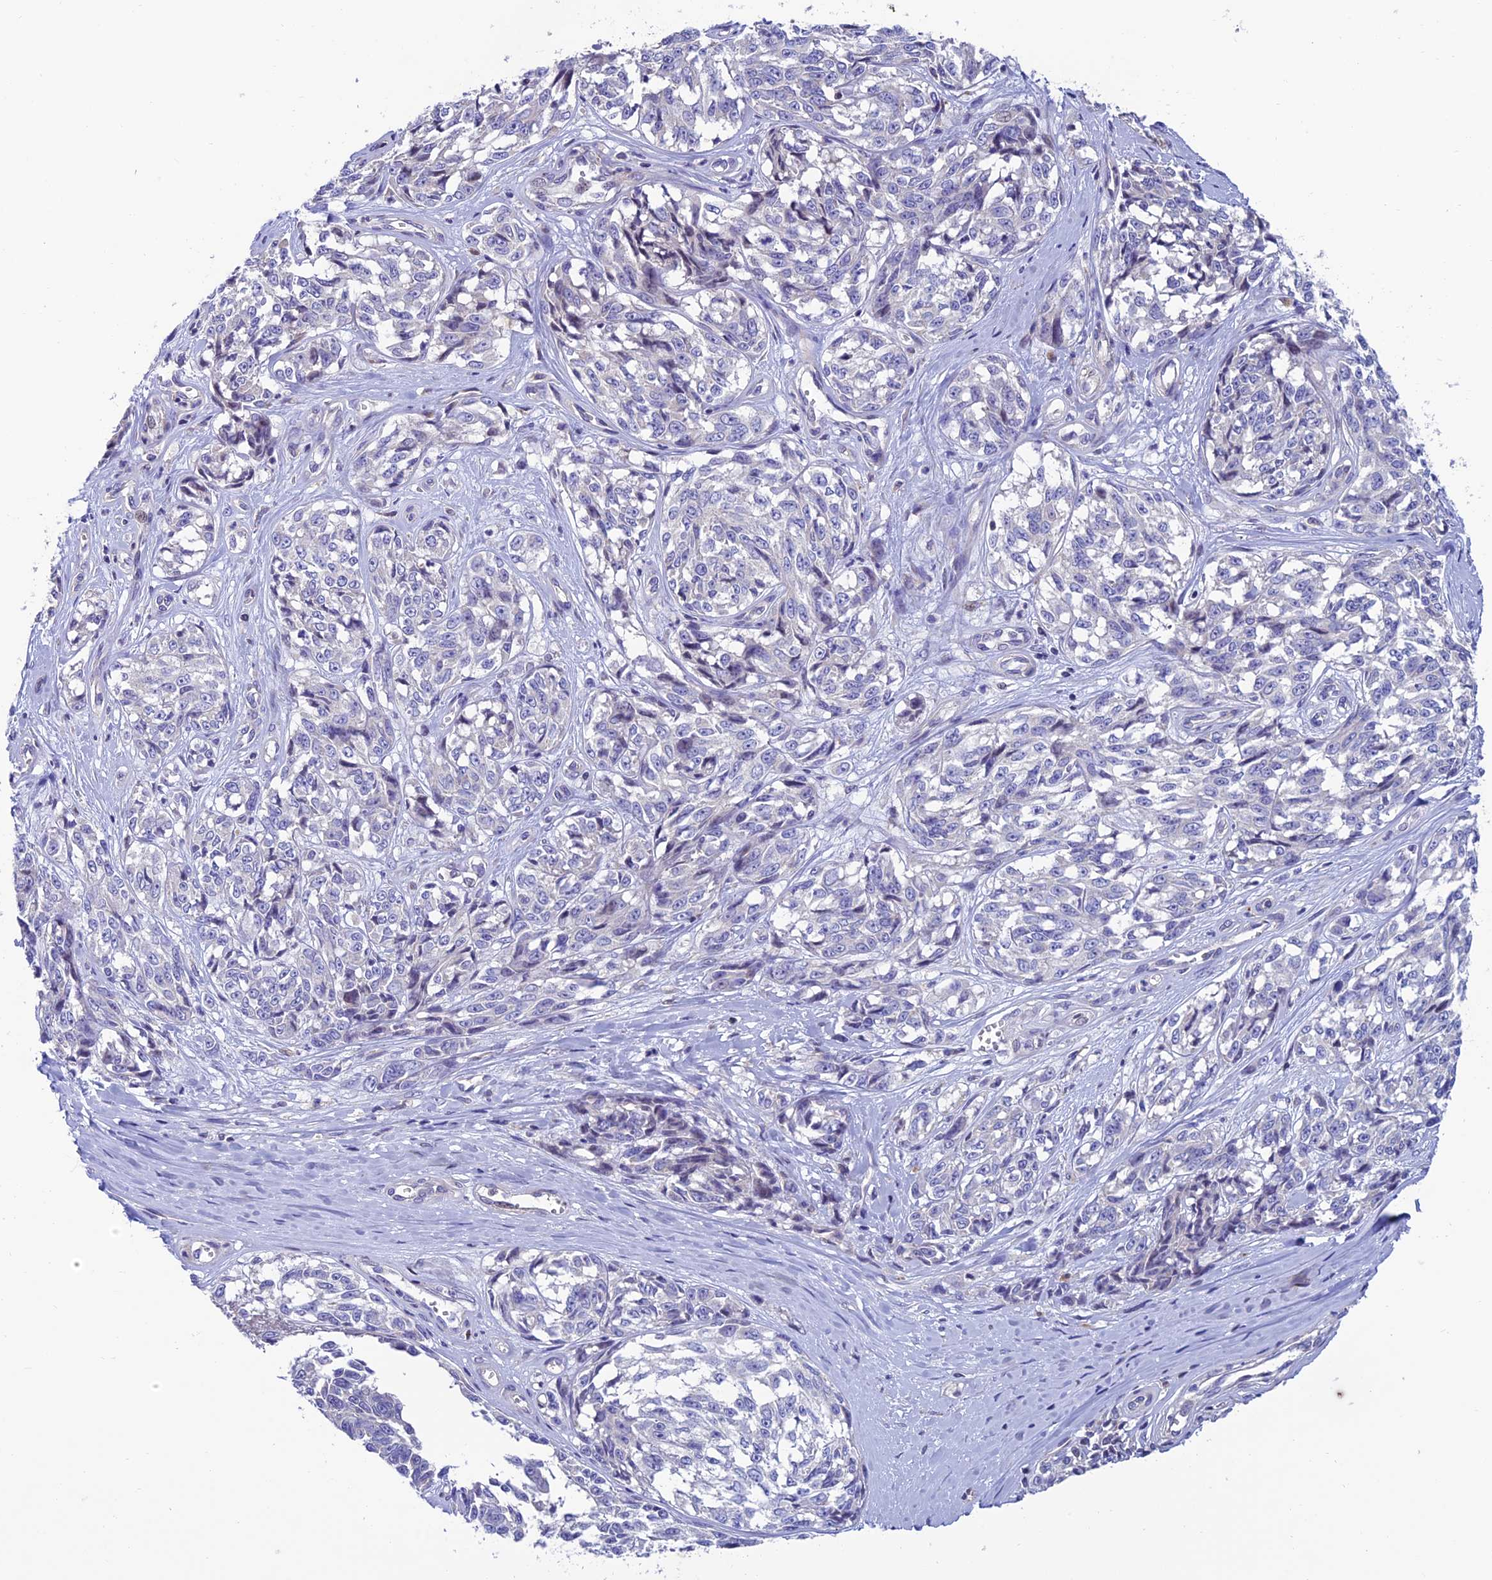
{"staining": {"intensity": "negative", "quantity": "none", "location": "none"}, "tissue": "melanoma", "cell_type": "Tumor cells", "image_type": "cancer", "snomed": [{"axis": "morphology", "description": "Malignant melanoma, NOS"}, {"axis": "topography", "description": "Skin"}], "caption": "IHC histopathology image of melanoma stained for a protein (brown), which exhibits no expression in tumor cells. Brightfield microscopy of IHC stained with DAB (brown) and hematoxylin (blue), captured at high magnification.", "gene": "FAM178B", "patient": {"sex": "female", "age": 64}}